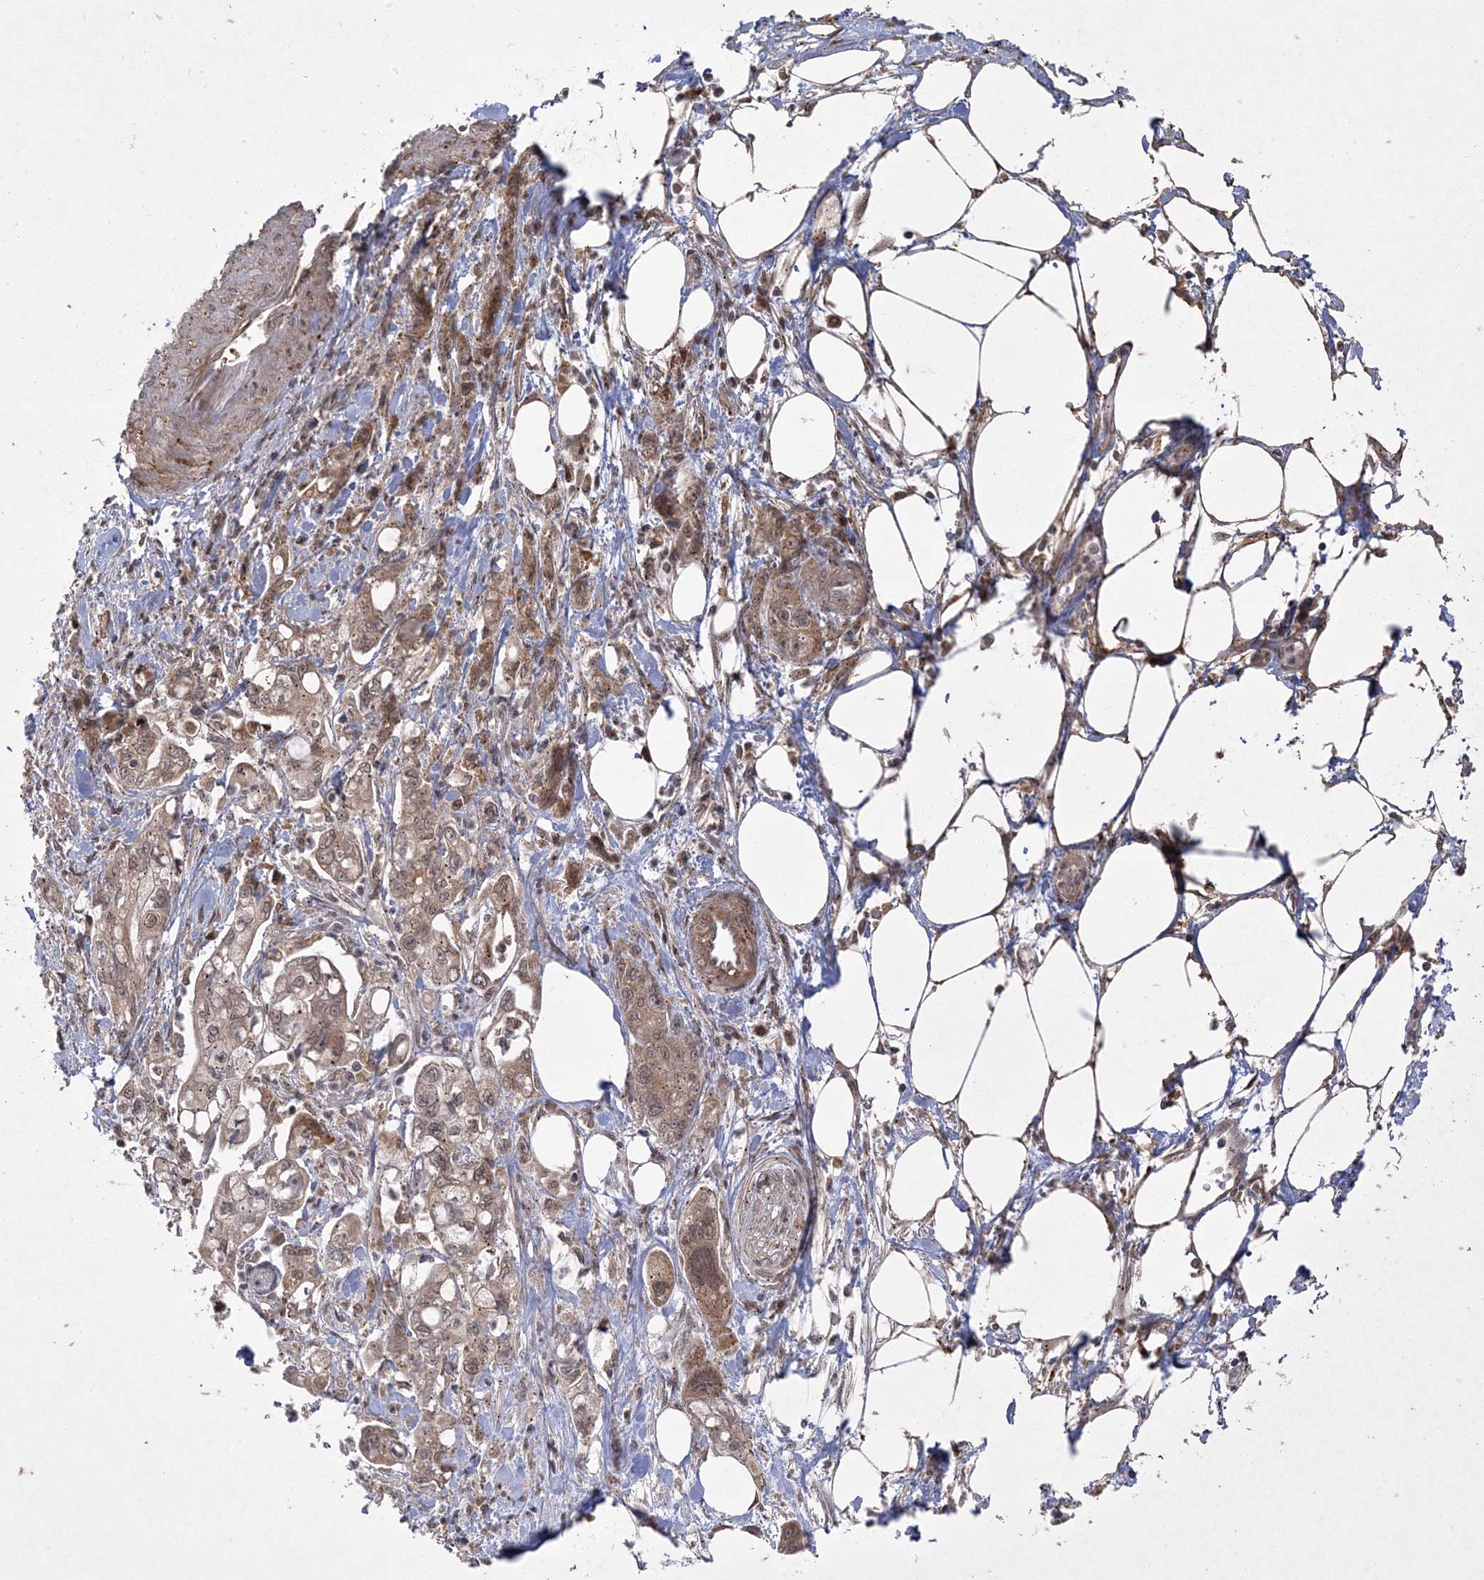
{"staining": {"intensity": "weak", "quantity": ">75%", "location": "cytoplasmic/membranous,nuclear"}, "tissue": "pancreatic cancer", "cell_type": "Tumor cells", "image_type": "cancer", "snomed": [{"axis": "morphology", "description": "Adenocarcinoma, NOS"}, {"axis": "topography", "description": "Pancreas"}], "caption": "Pancreatic adenocarcinoma stained for a protein (brown) reveals weak cytoplasmic/membranous and nuclear positive positivity in about >75% of tumor cells.", "gene": "RRAS", "patient": {"sex": "male", "age": 70}}